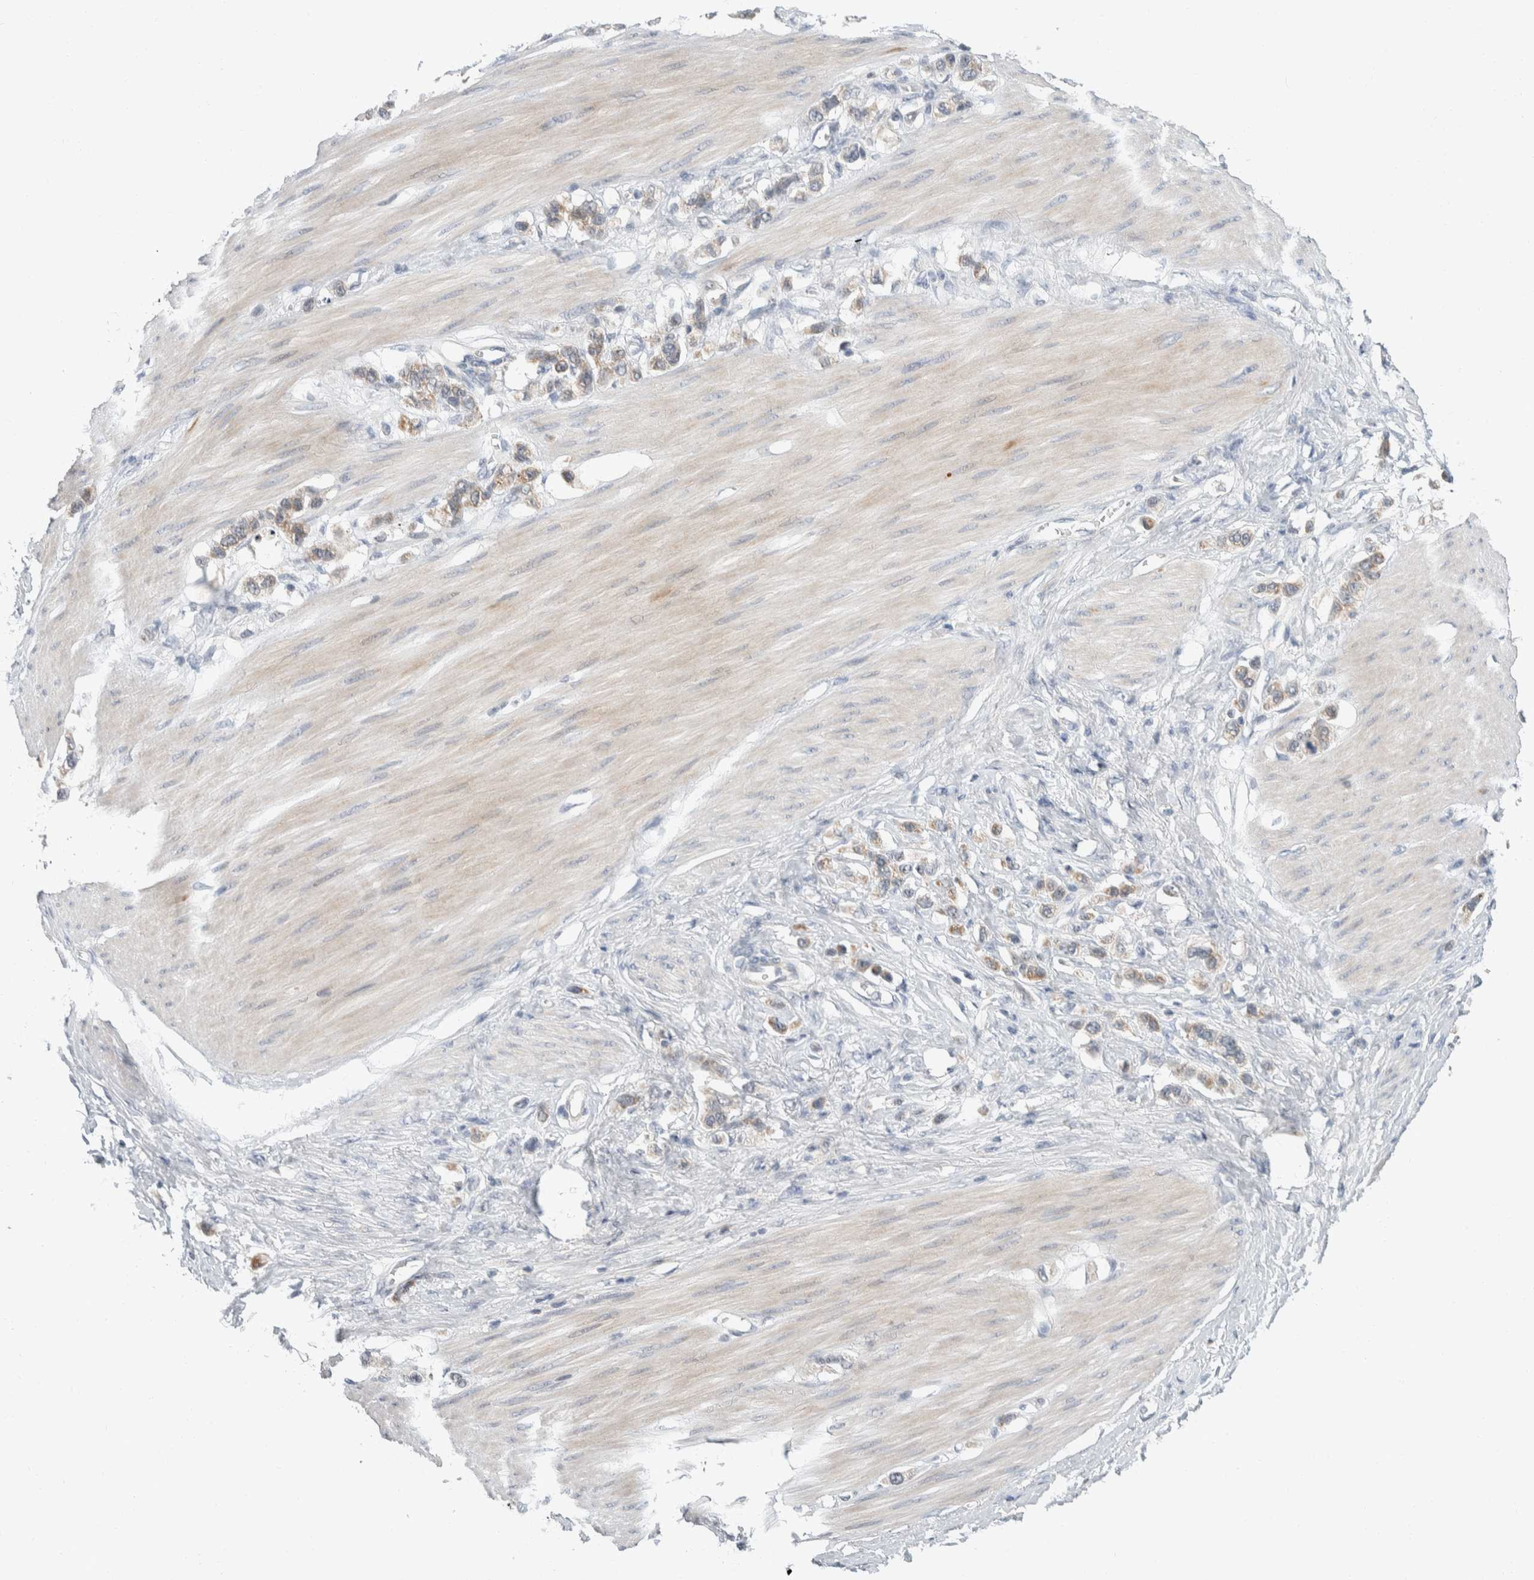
{"staining": {"intensity": "weak", "quantity": "25%-75%", "location": "cytoplasmic/membranous"}, "tissue": "stomach cancer", "cell_type": "Tumor cells", "image_type": "cancer", "snomed": [{"axis": "morphology", "description": "Adenocarcinoma, NOS"}, {"axis": "topography", "description": "Stomach"}], "caption": "Adenocarcinoma (stomach) stained with a brown dye displays weak cytoplasmic/membranous positive positivity in approximately 25%-75% of tumor cells.", "gene": "SHPK", "patient": {"sex": "female", "age": 65}}